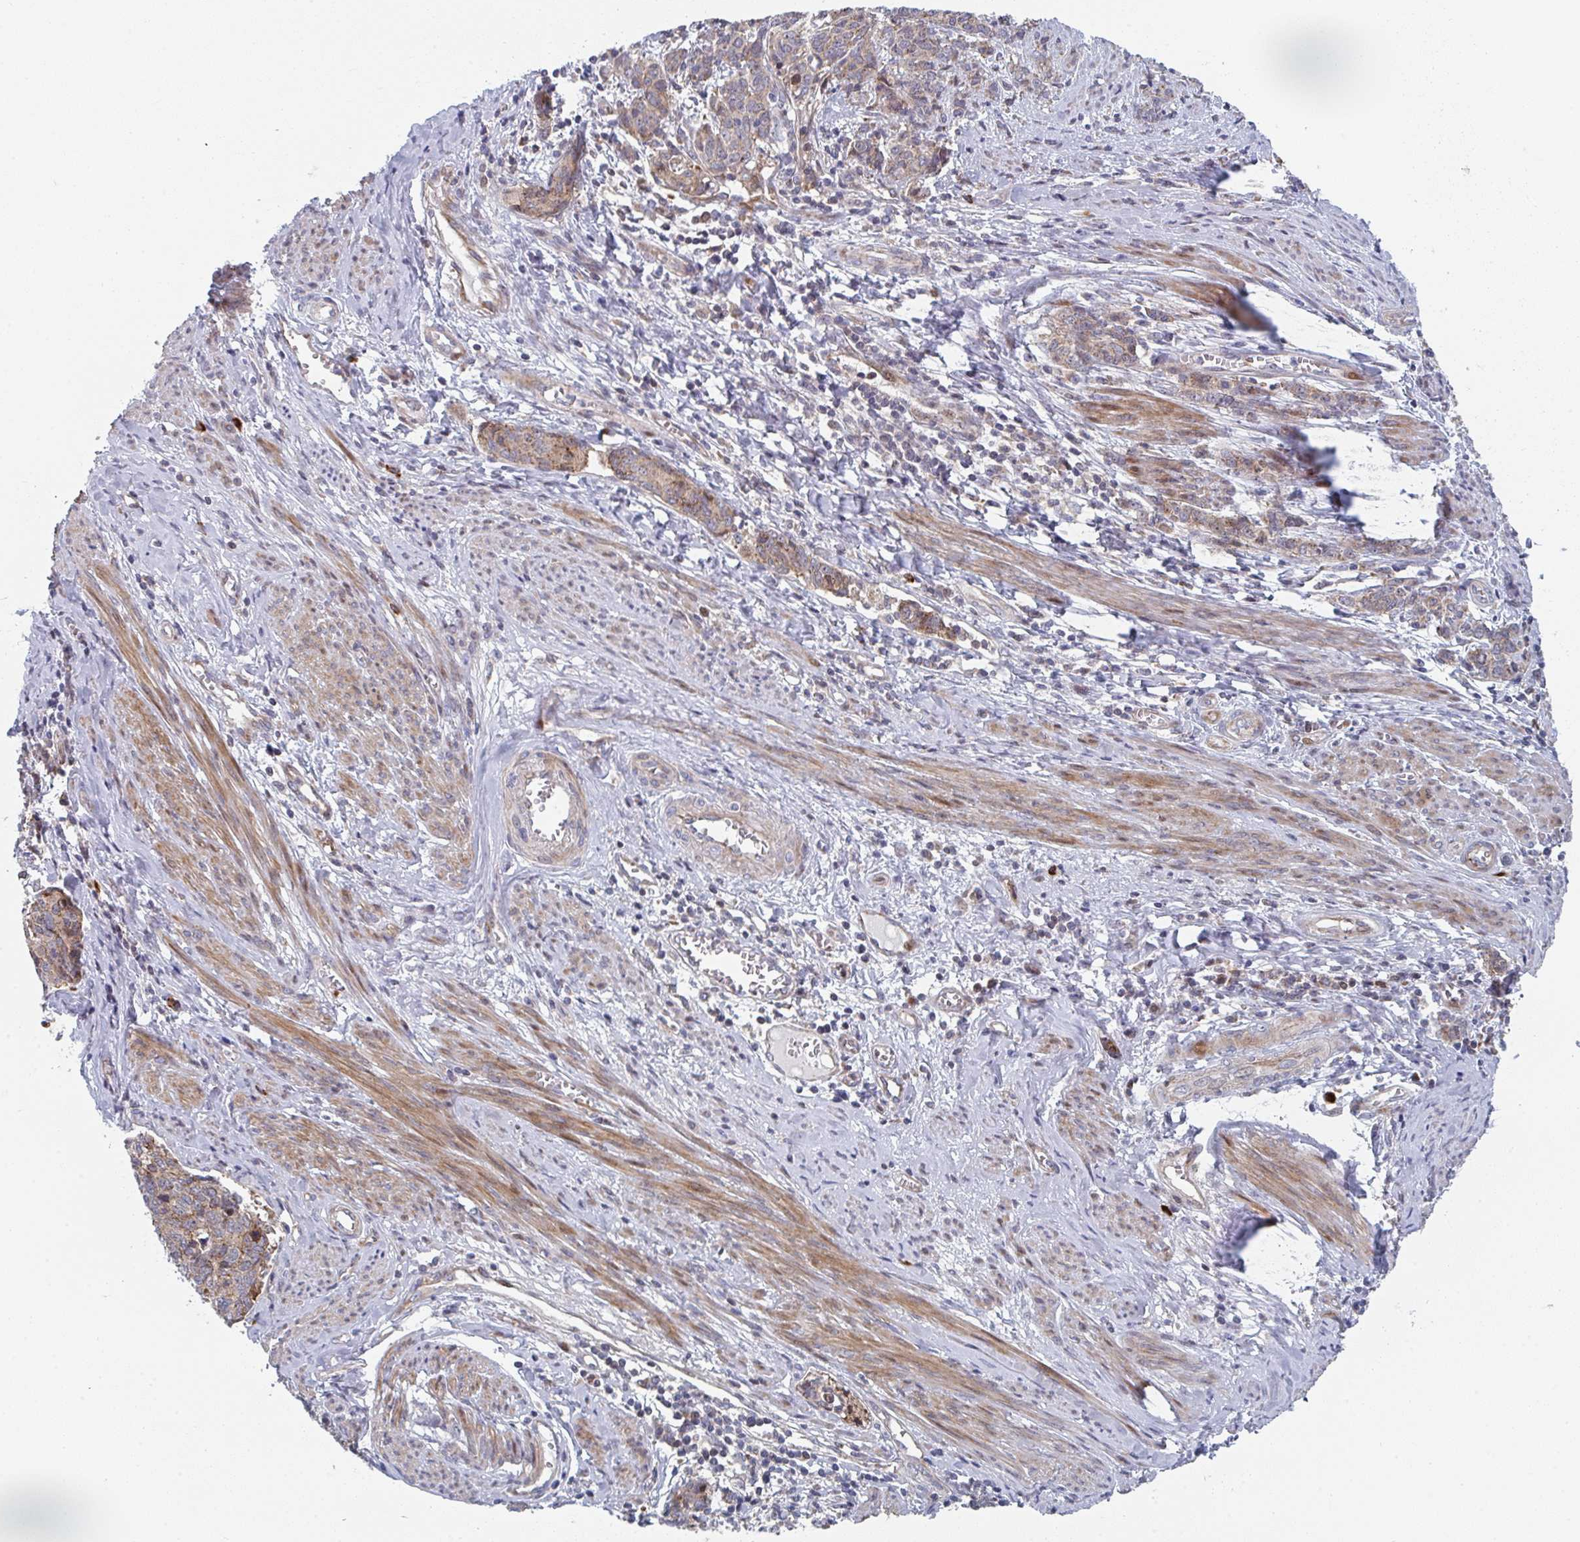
{"staining": {"intensity": "weak", "quantity": ">75%", "location": "cytoplasmic/membranous"}, "tissue": "cervical cancer", "cell_type": "Tumor cells", "image_type": "cancer", "snomed": [{"axis": "morphology", "description": "Squamous cell carcinoma, NOS"}, {"axis": "topography", "description": "Cervix"}], "caption": "Immunohistochemistry of human cervical squamous cell carcinoma exhibits low levels of weak cytoplasmic/membranous staining in approximately >75% of tumor cells.", "gene": "ZNF644", "patient": {"sex": "female", "age": 60}}